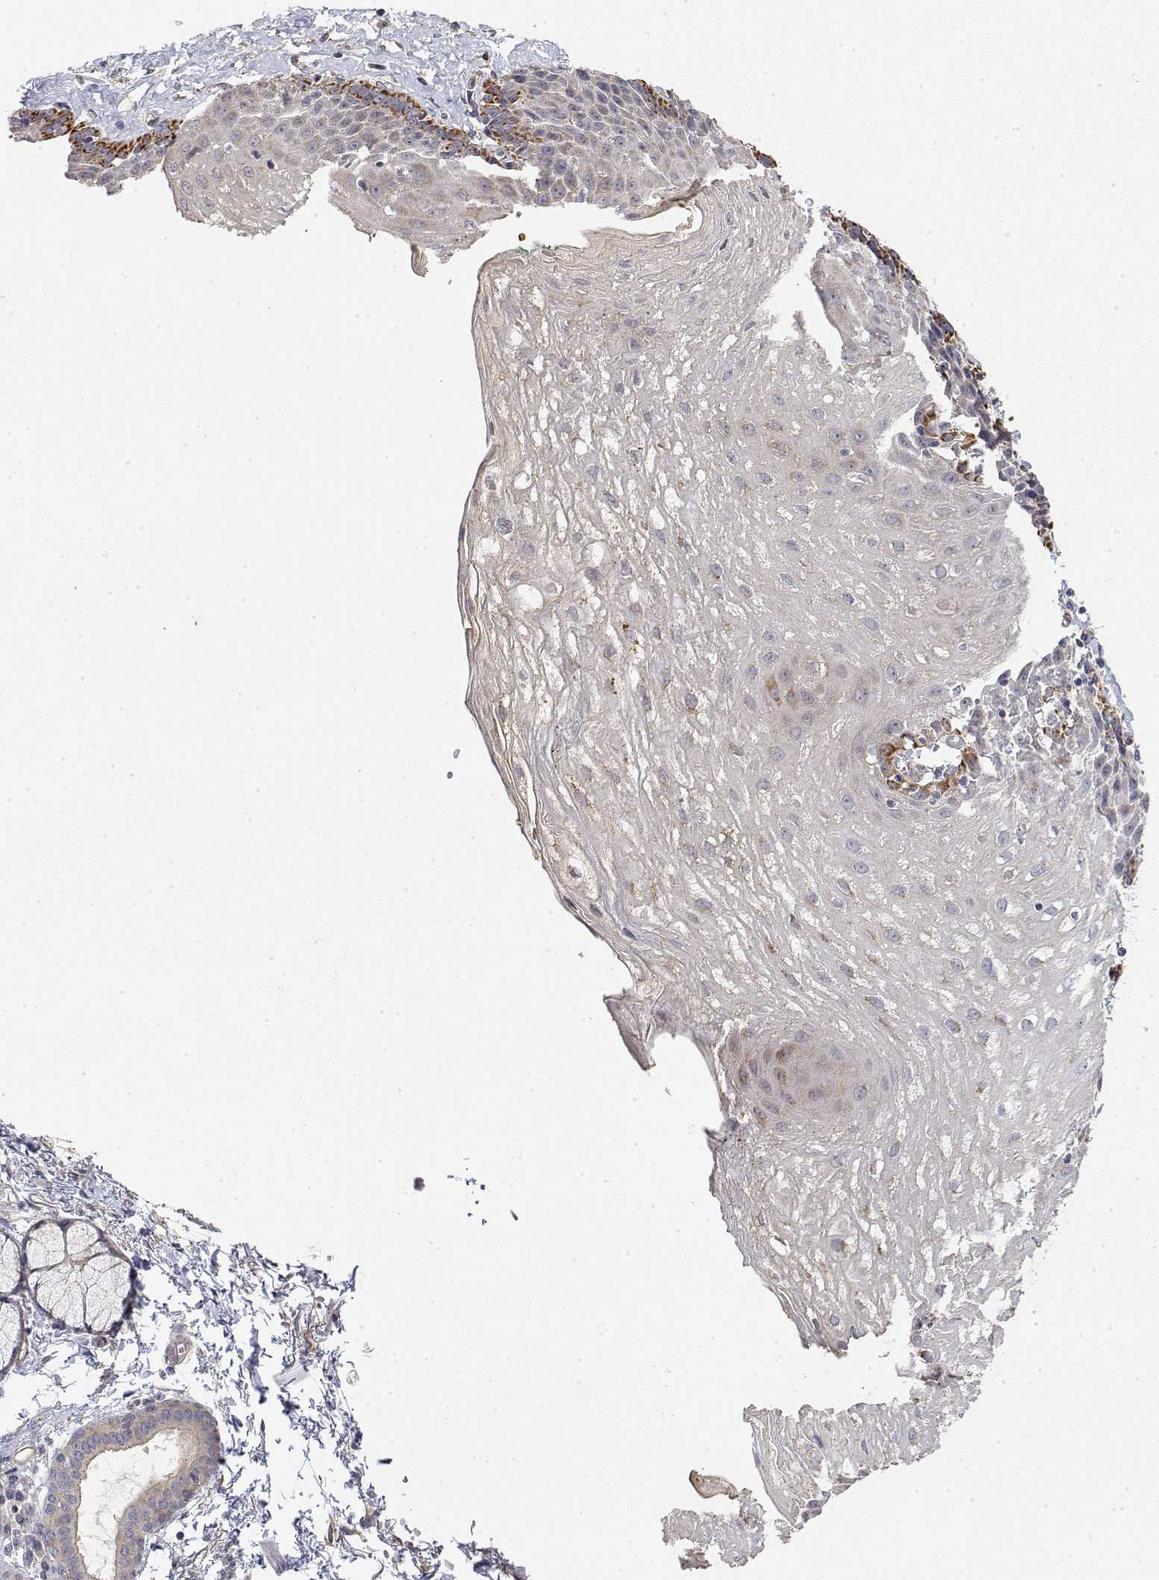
{"staining": {"intensity": "moderate", "quantity": "<25%", "location": "cytoplasmic/membranous"}, "tissue": "esophagus", "cell_type": "Squamous epithelial cells", "image_type": "normal", "snomed": [{"axis": "morphology", "description": "Normal tissue, NOS"}, {"axis": "topography", "description": "Esophagus"}], "caption": "Unremarkable esophagus shows moderate cytoplasmic/membranous expression in approximately <25% of squamous epithelial cells (Stains: DAB in brown, nuclei in blue, Microscopy: brightfield microscopy at high magnification)..", "gene": "LONRF3", "patient": {"sex": "female", "age": 81}}